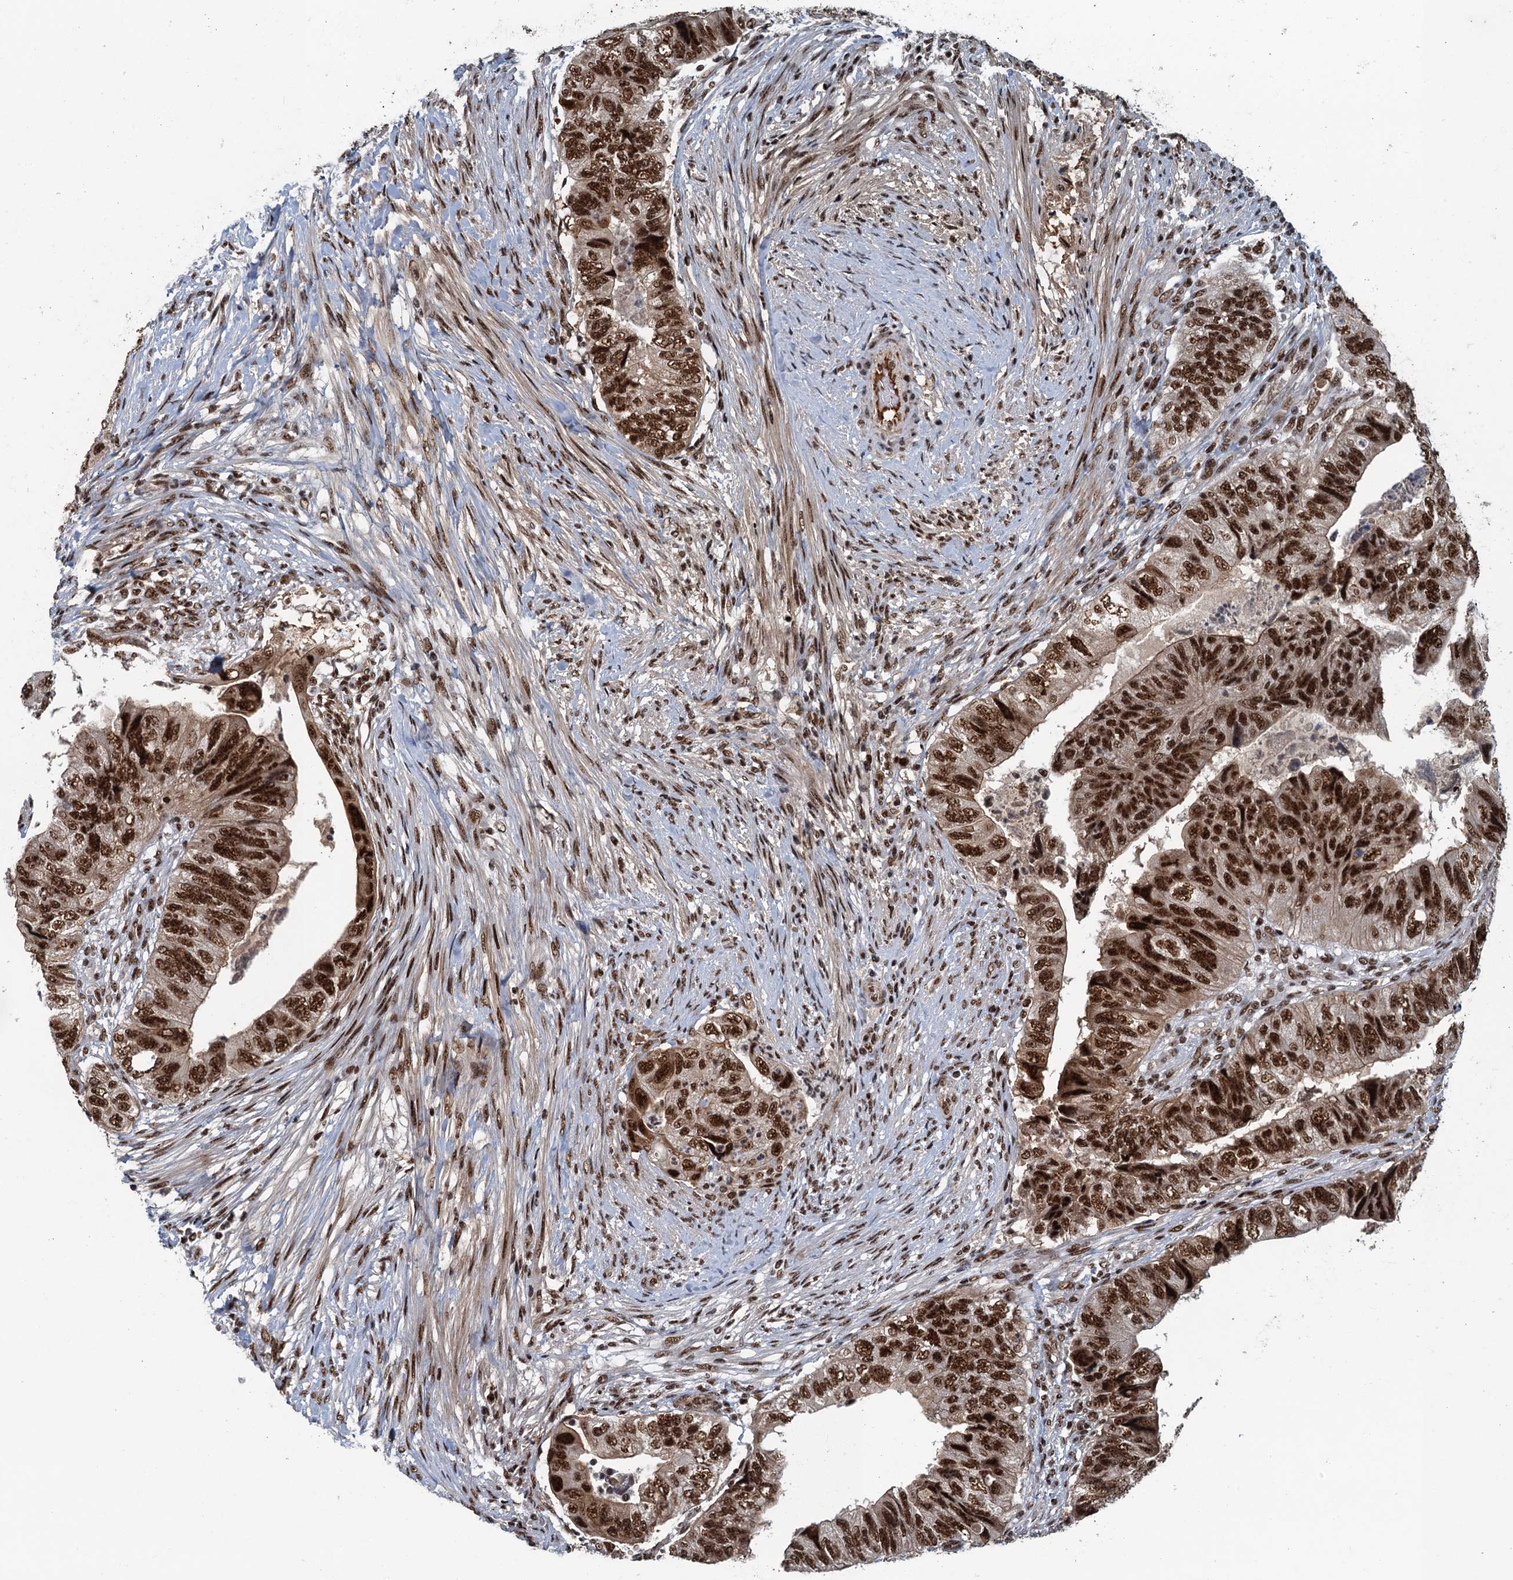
{"staining": {"intensity": "strong", "quantity": ">75%", "location": "nuclear"}, "tissue": "colorectal cancer", "cell_type": "Tumor cells", "image_type": "cancer", "snomed": [{"axis": "morphology", "description": "Adenocarcinoma, NOS"}, {"axis": "topography", "description": "Rectum"}], "caption": "Colorectal adenocarcinoma stained for a protein (brown) displays strong nuclear positive expression in about >75% of tumor cells.", "gene": "ZC3H18", "patient": {"sex": "male", "age": 63}}